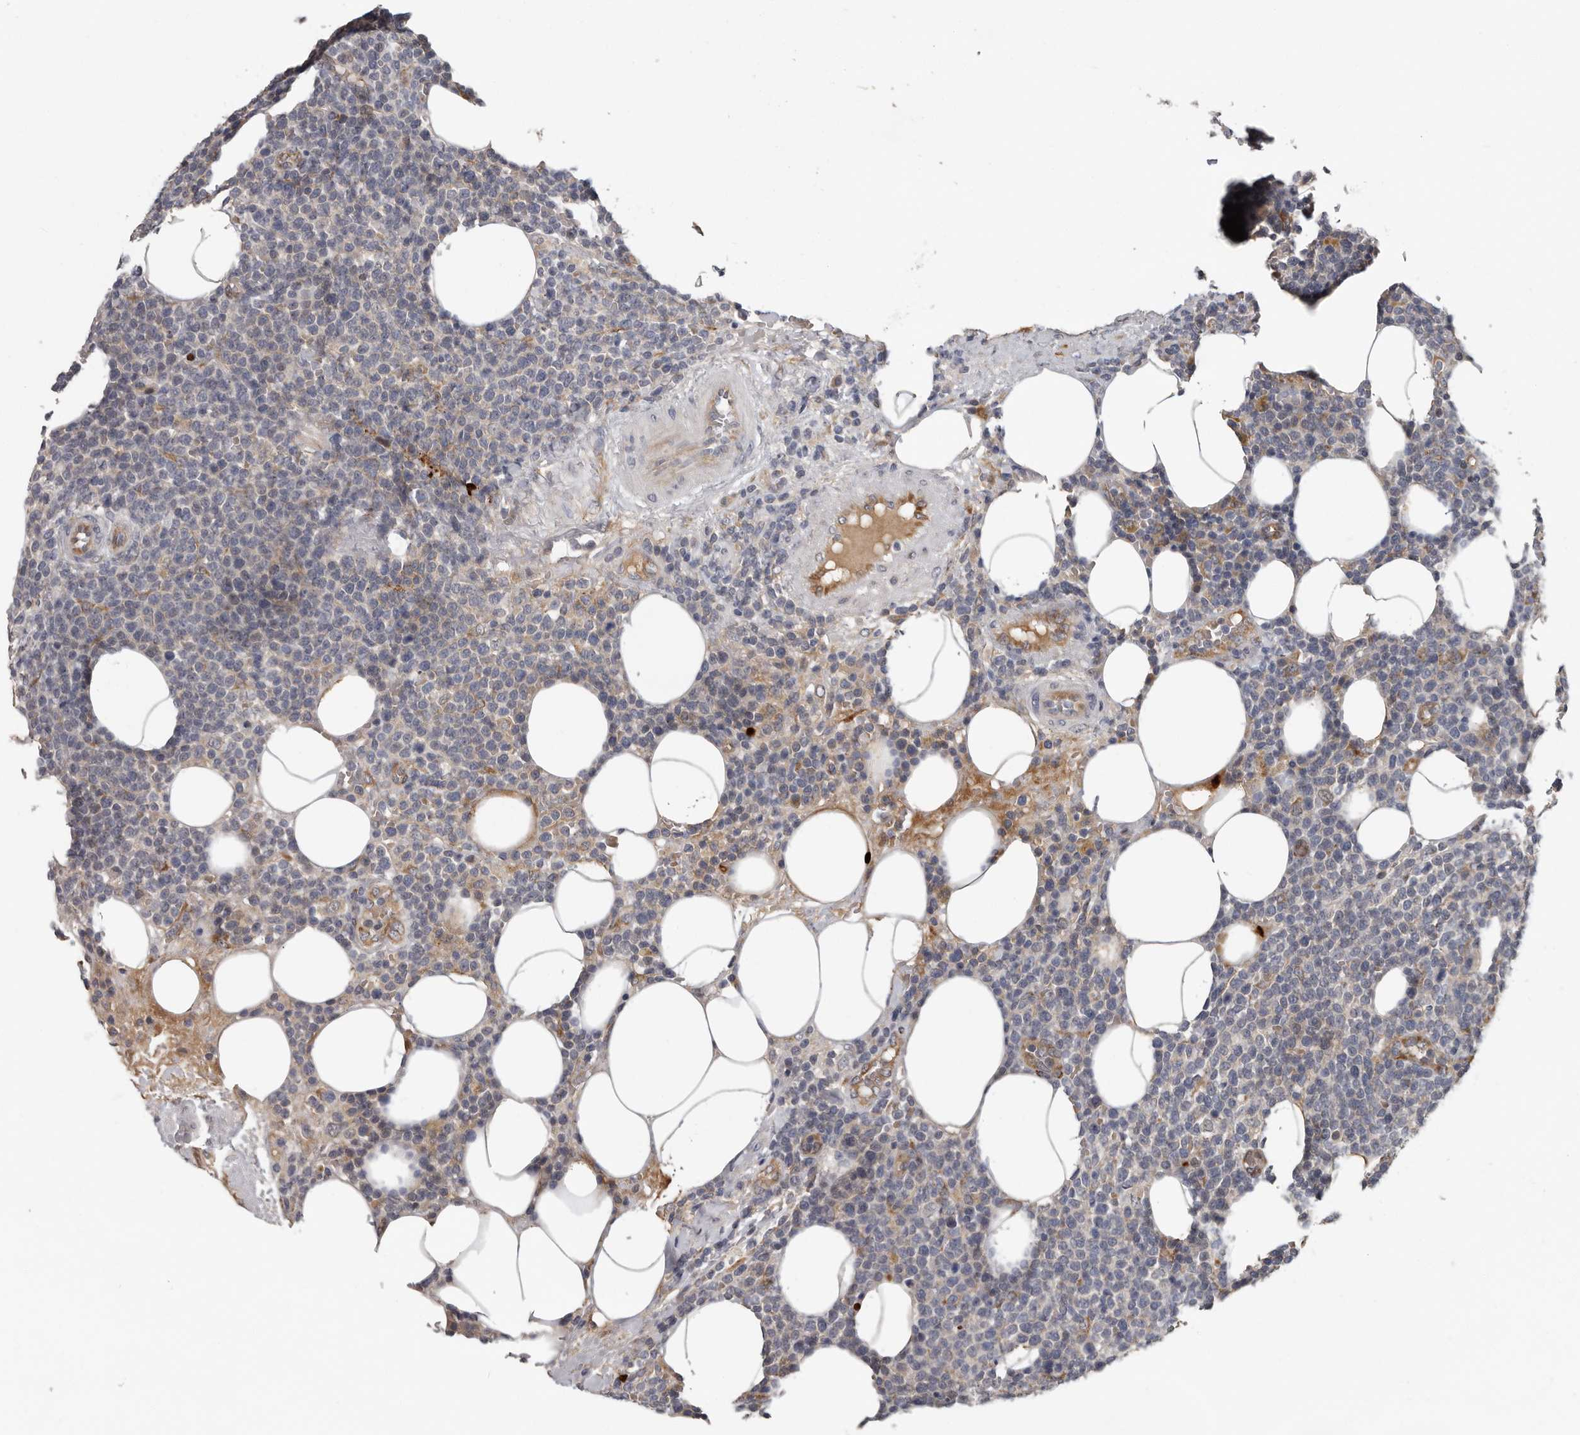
{"staining": {"intensity": "negative", "quantity": "none", "location": "none"}, "tissue": "lymphoma", "cell_type": "Tumor cells", "image_type": "cancer", "snomed": [{"axis": "morphology", "description": "Malignant lymphoma, non-Hodgkin's type, High grade"}, {"axis": "topography", "description": "Lymph node"}], "caption": "A photomicrograph of malignant lymphoma, non-Hodgkin's type (high-grade) stained for a protein demonstrates no brown staining in tumor cells.", "gene": "MTF1", "patient": {"sex": "male", "age": 61}}